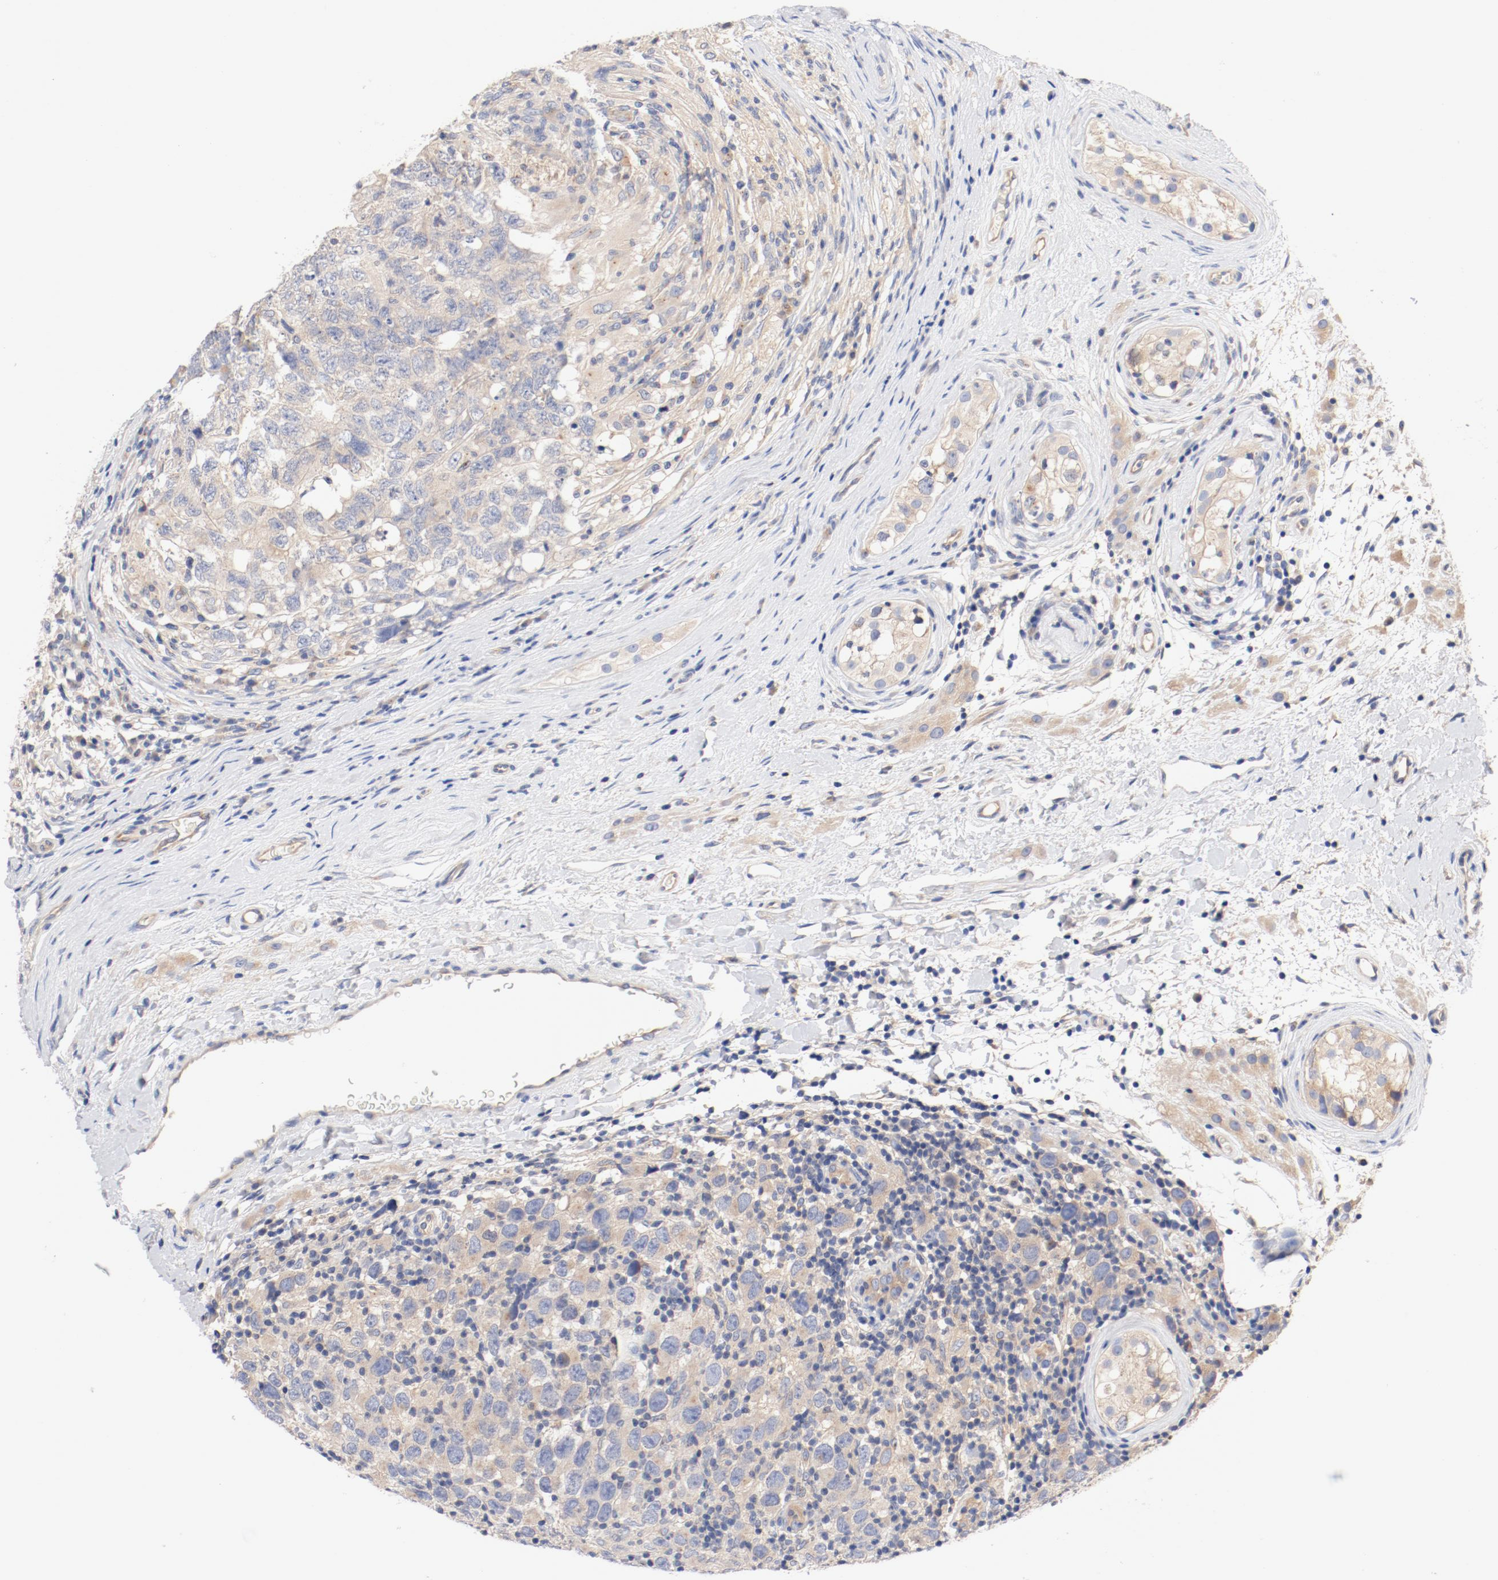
{"staining": {"intensity": "weak", "quantity": "<25%", "location": "cytoplasmic/membranous"}, "tissue": "testis cancer", "cell_type": "Tumor cells", "image_type": "cancer", "snomed": [{"axis": "morphology", "description": "Carcinoma, Embryonal, NOS"}, {"axis": "topography", "description": "Testis"}], "caption": "DAB immunohistochemical staining of human embryonal carcinoma (testis) demonstrates no significant expression in tumor cells.", "gene": "DYNC1H1", "patient": {"sex": "male", "age": 21}}